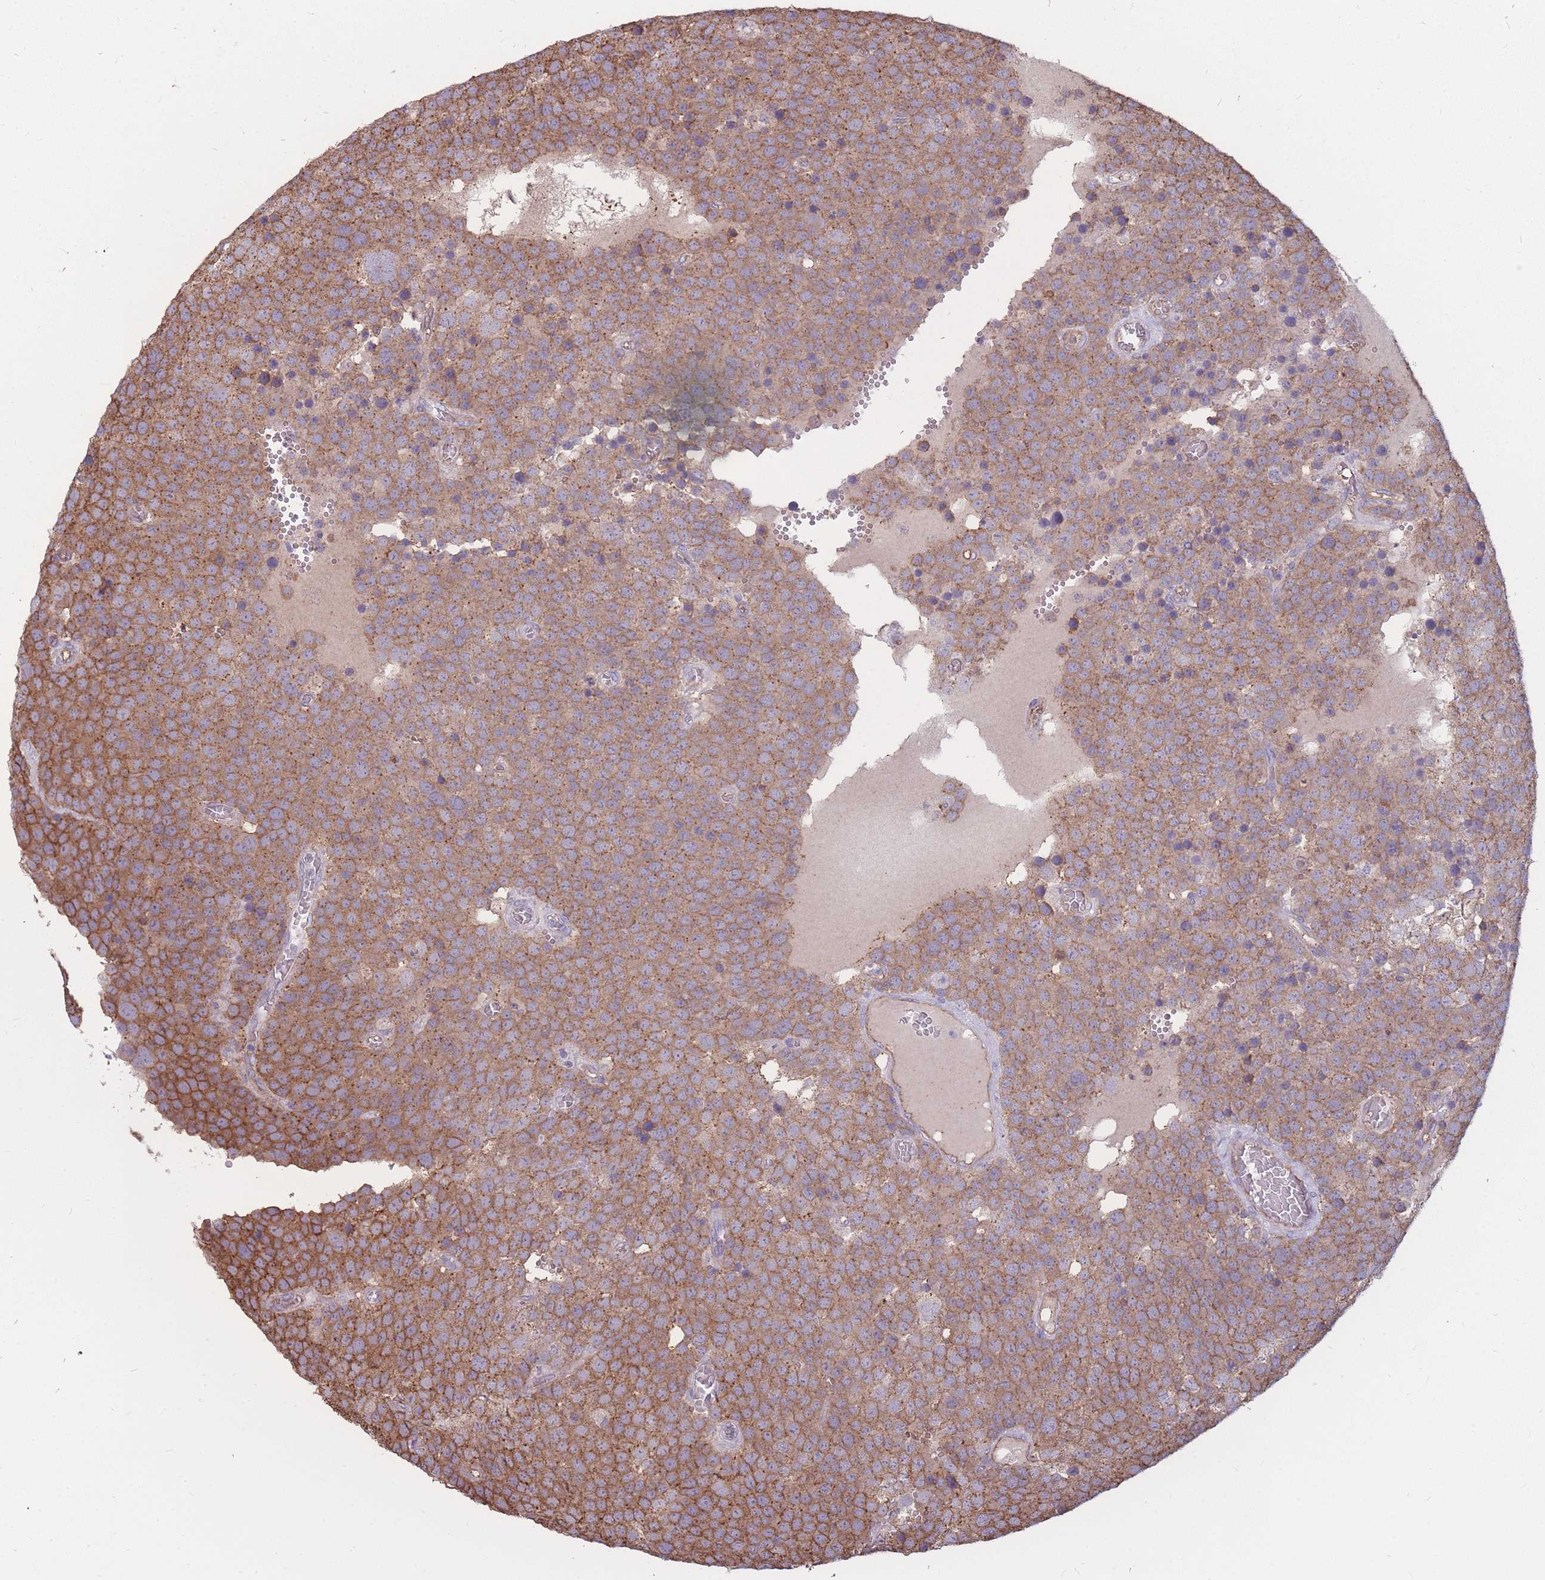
{"staining": {"intensity": "moderate", "quantity": ">75%", "location": "cytoplasmic/membranous"}, "tissue": "testis cancer", "cell_type": "Tumor cells", "image_type": "cancer", "snomed": [{"axis": "morphology", "description": "Normal tissue, NOS"}, {"axis": "morphology", "description": "Seminoma, NOS"}, {"axis": "topography", "description": "Testis"}], "caption": "A micrograph showing moderate cytoplasmic/membranous expression in approximately >75% of tumor cells in testis cancer, as visualized by brown immunohistochemical staining.", "gene": "GNA11", "patient": {"sex": "male", "age": 71}}